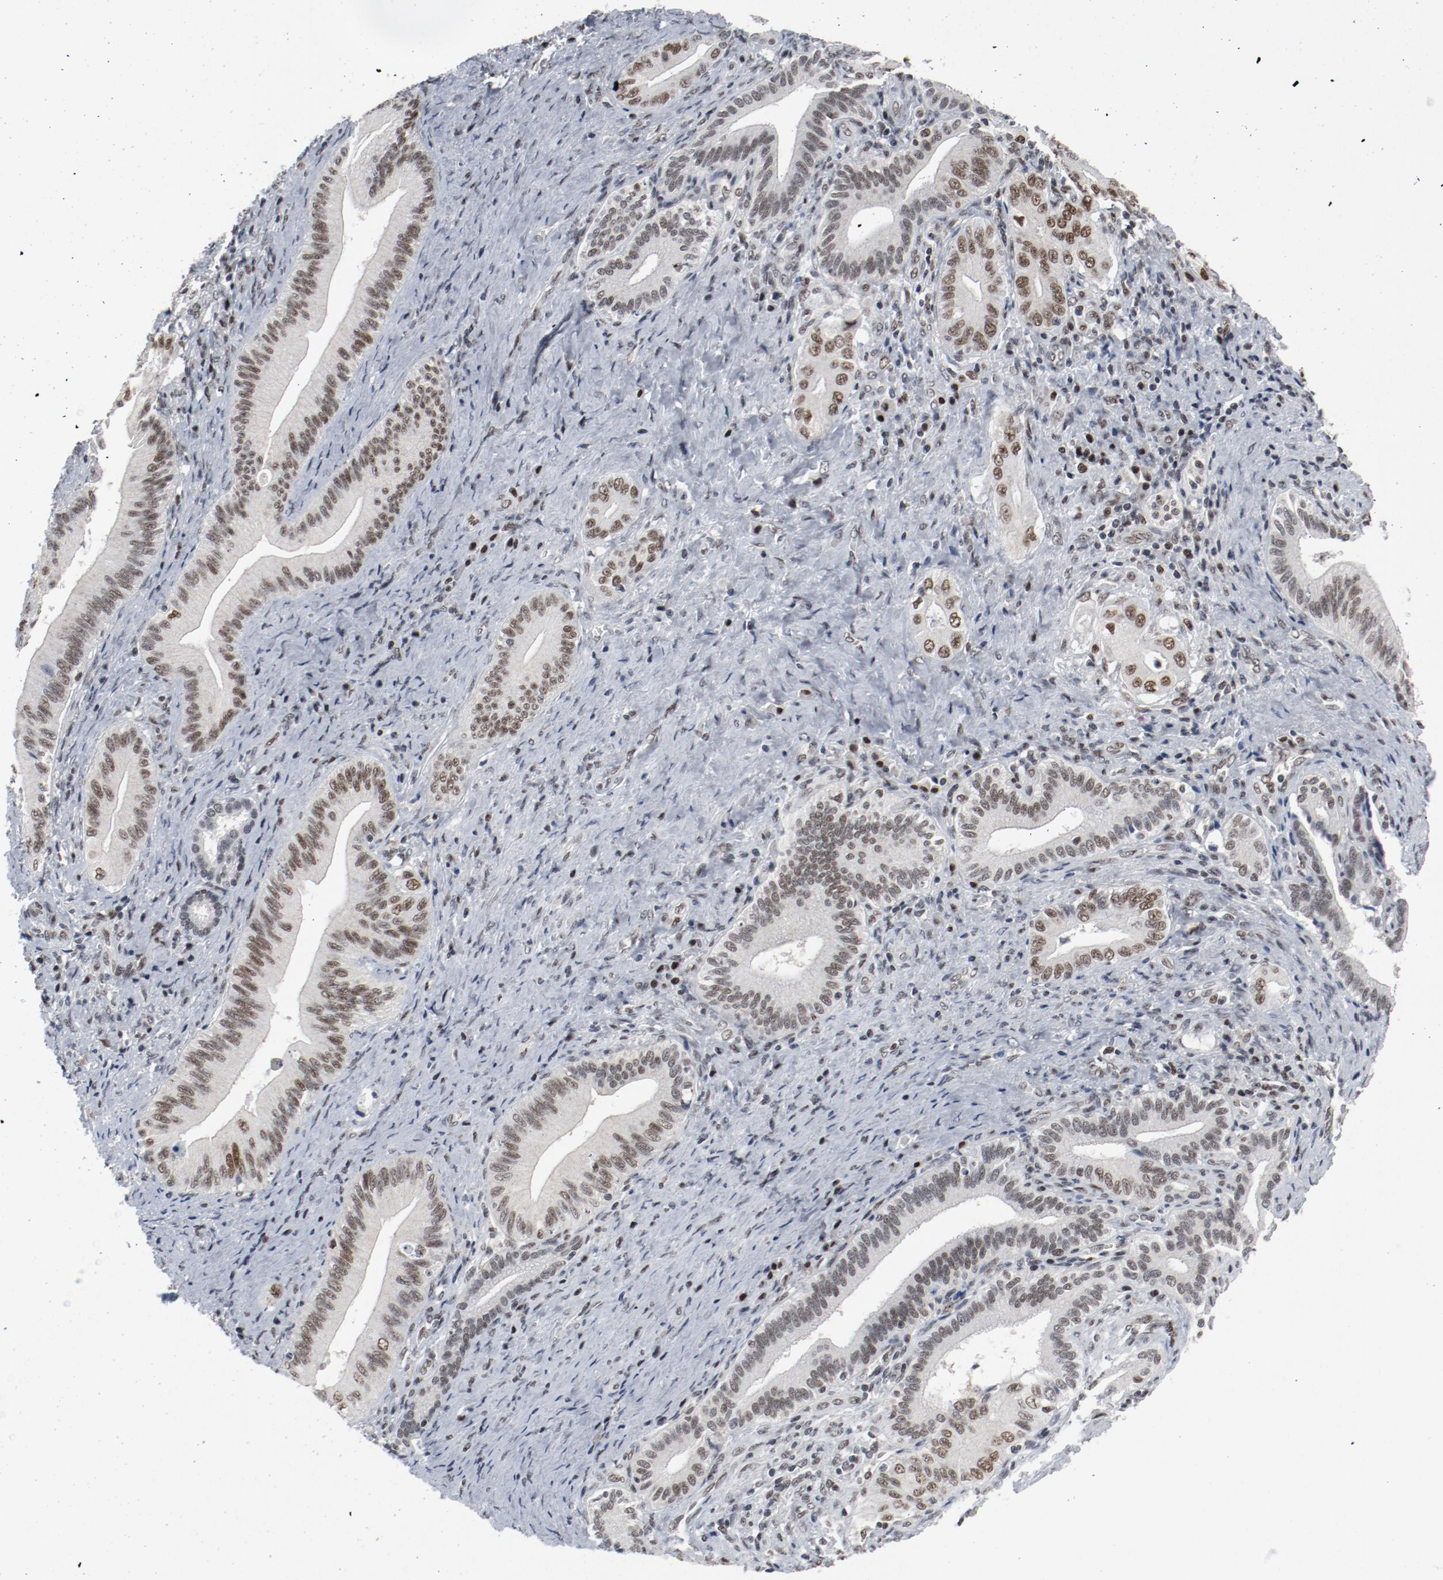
{"staining": {"intensity": "moderate", "quantity": ">75%", "location": "nuclear"}, "tissue": "liver cancer", "cell_type": "Tumor cells", "image_type": "cancer", "snomed": [{"axis": "morphology", "description": "Cholangiocarcinoma"}, {"axis": "topography", "description": "Liver"}], "caption": "There is medium levels of moderate nuclear staining in tumor cells of liver cancer (cholangiocarcinoma), as demonstrated by immunohistochemical staining (brown color).", "gene": "JMJD6", "patient": {"sex": "male", "age": 58}}